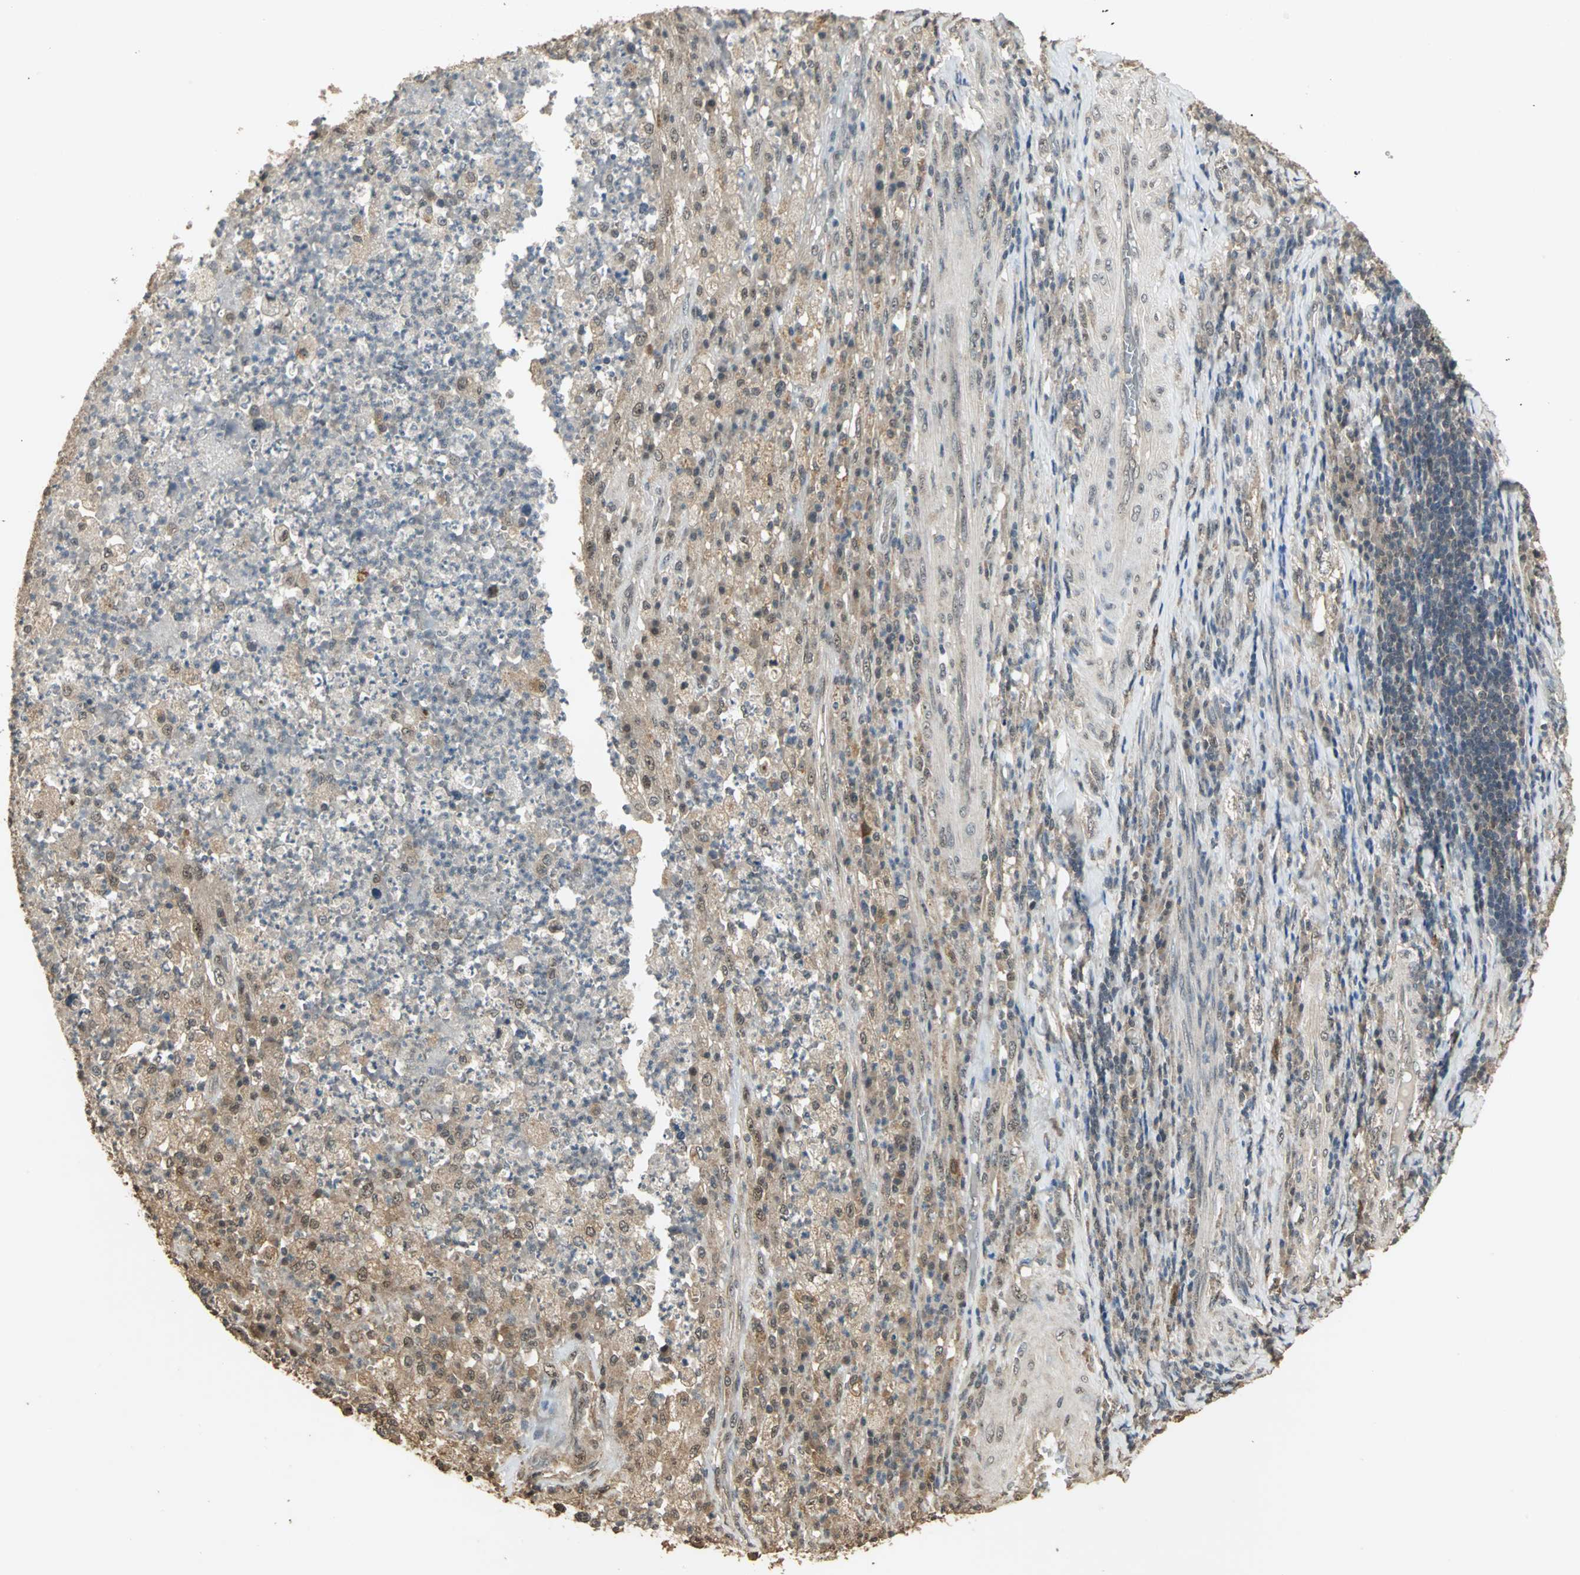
{"staining": {"intensity": "moderate", "quantity": ">75%", "location": "cytoplasmic/membranous"}, "tissue": "testis cancer", "cell_type": "Tumor cells", "image_type": "cancer", "snomed": [{"axis": "morphology", "description": "Necrosis, NOS"}, {"axis": "morphology", "description": "Carcinoma, Embryonal, NOS"}, {"axis": "topography", "description": "Testis"}], "caption": "Human testis embryonal carcinoma stained with a brown dye exhibits moderate cytoplasmic/membranous positive positivity in about >75% of tumor cells.", "gene": "UCHL5", "patient": {"sex": "male", "age": 19}}